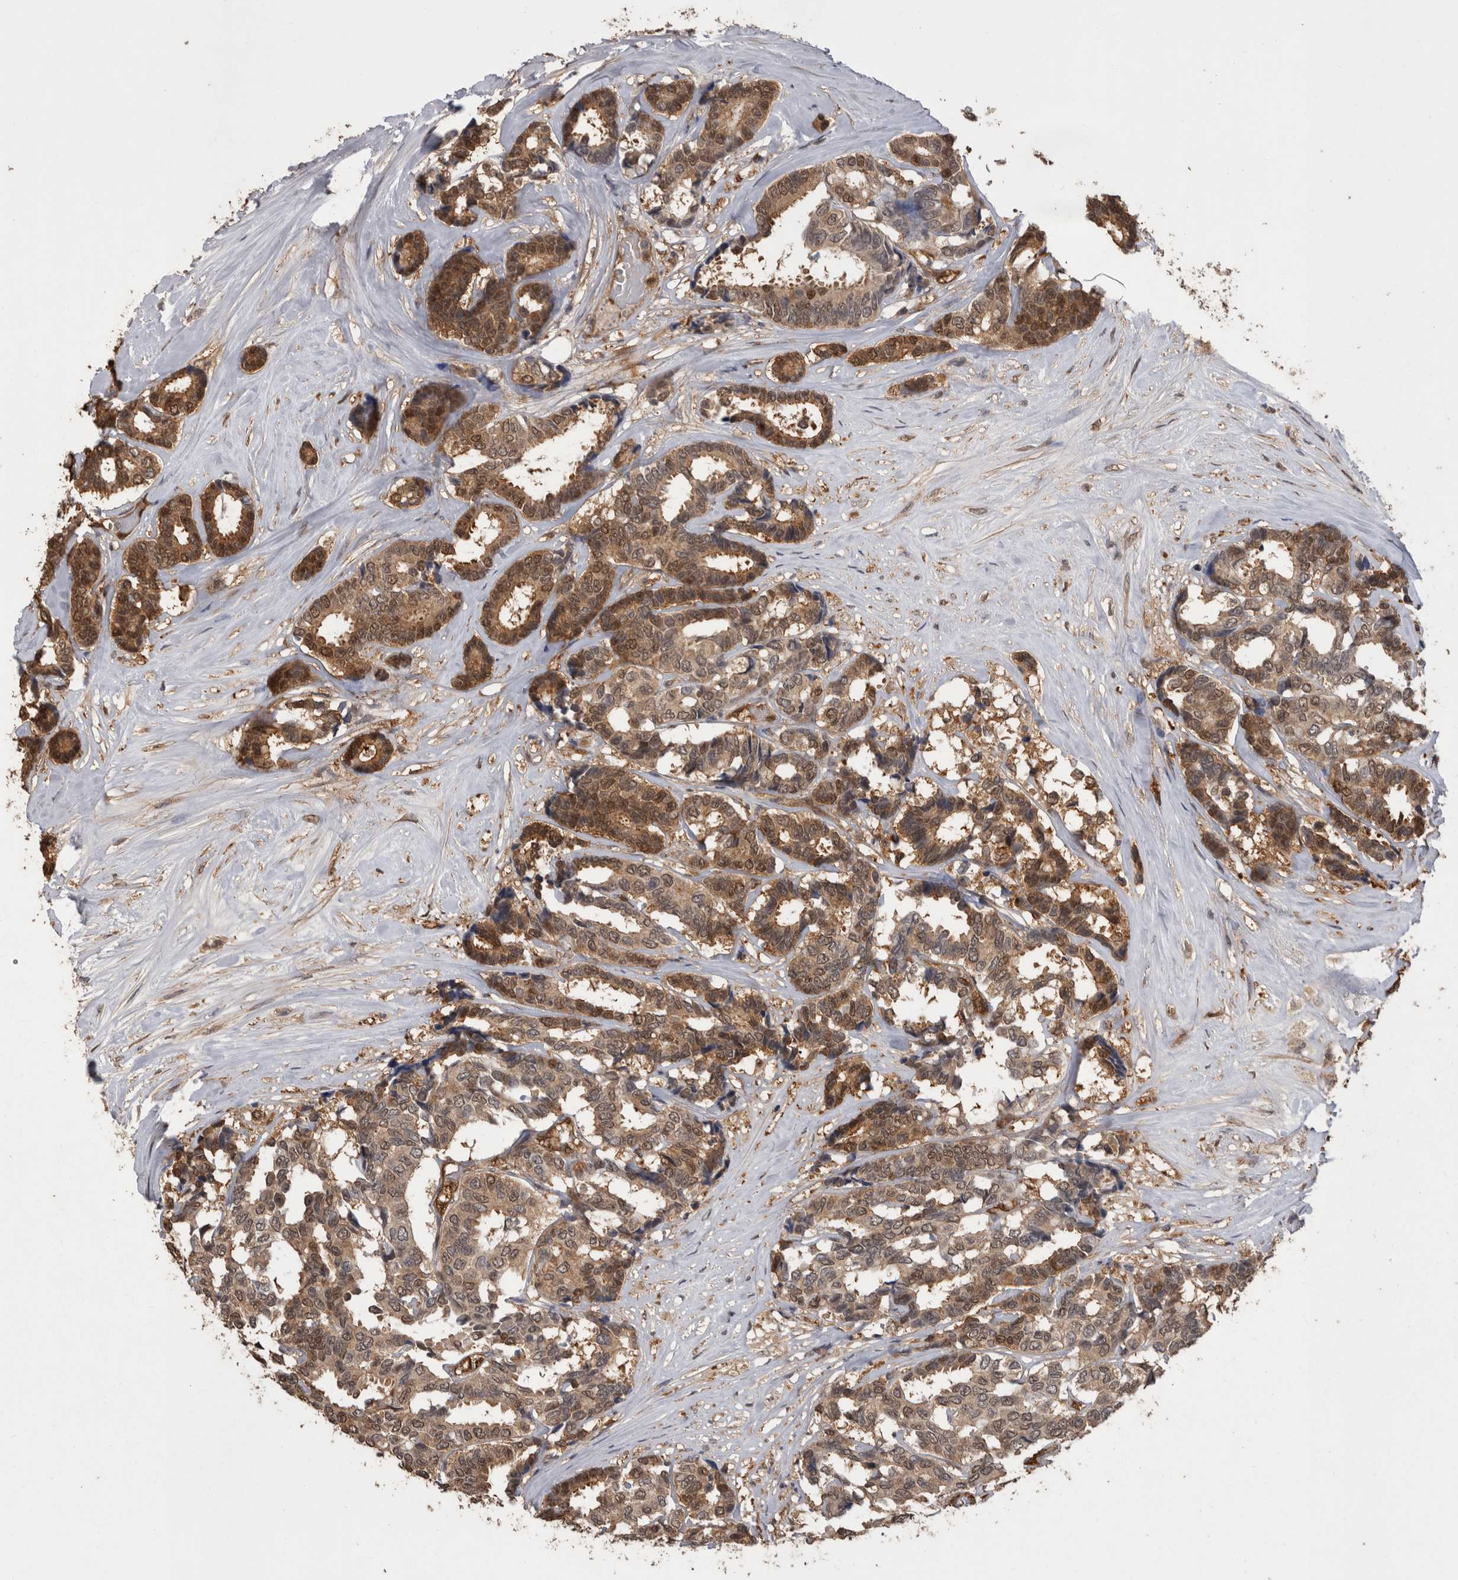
{"staining": {"intensity": "moderate", "quantity": ">75%", "location": "cytoplasmic/membranous,nuclear"}, "tissue": "breast cancer", "cell_type": "Tumor cells", "image_type": "cancer", "snomed": [{"axis": "morphology", "description": "Duct carcinoma"}, {"axis": "topography", "description": "Breast"}], "caption": "Immunohistochemistry (DAB) staining of breast cancer shows moderate cytoplasmic/membranous and nuclear protein expression in about >75% of tumor cells.", "gene": "LXN", "patient": {"sex": "female", "age": 87}}